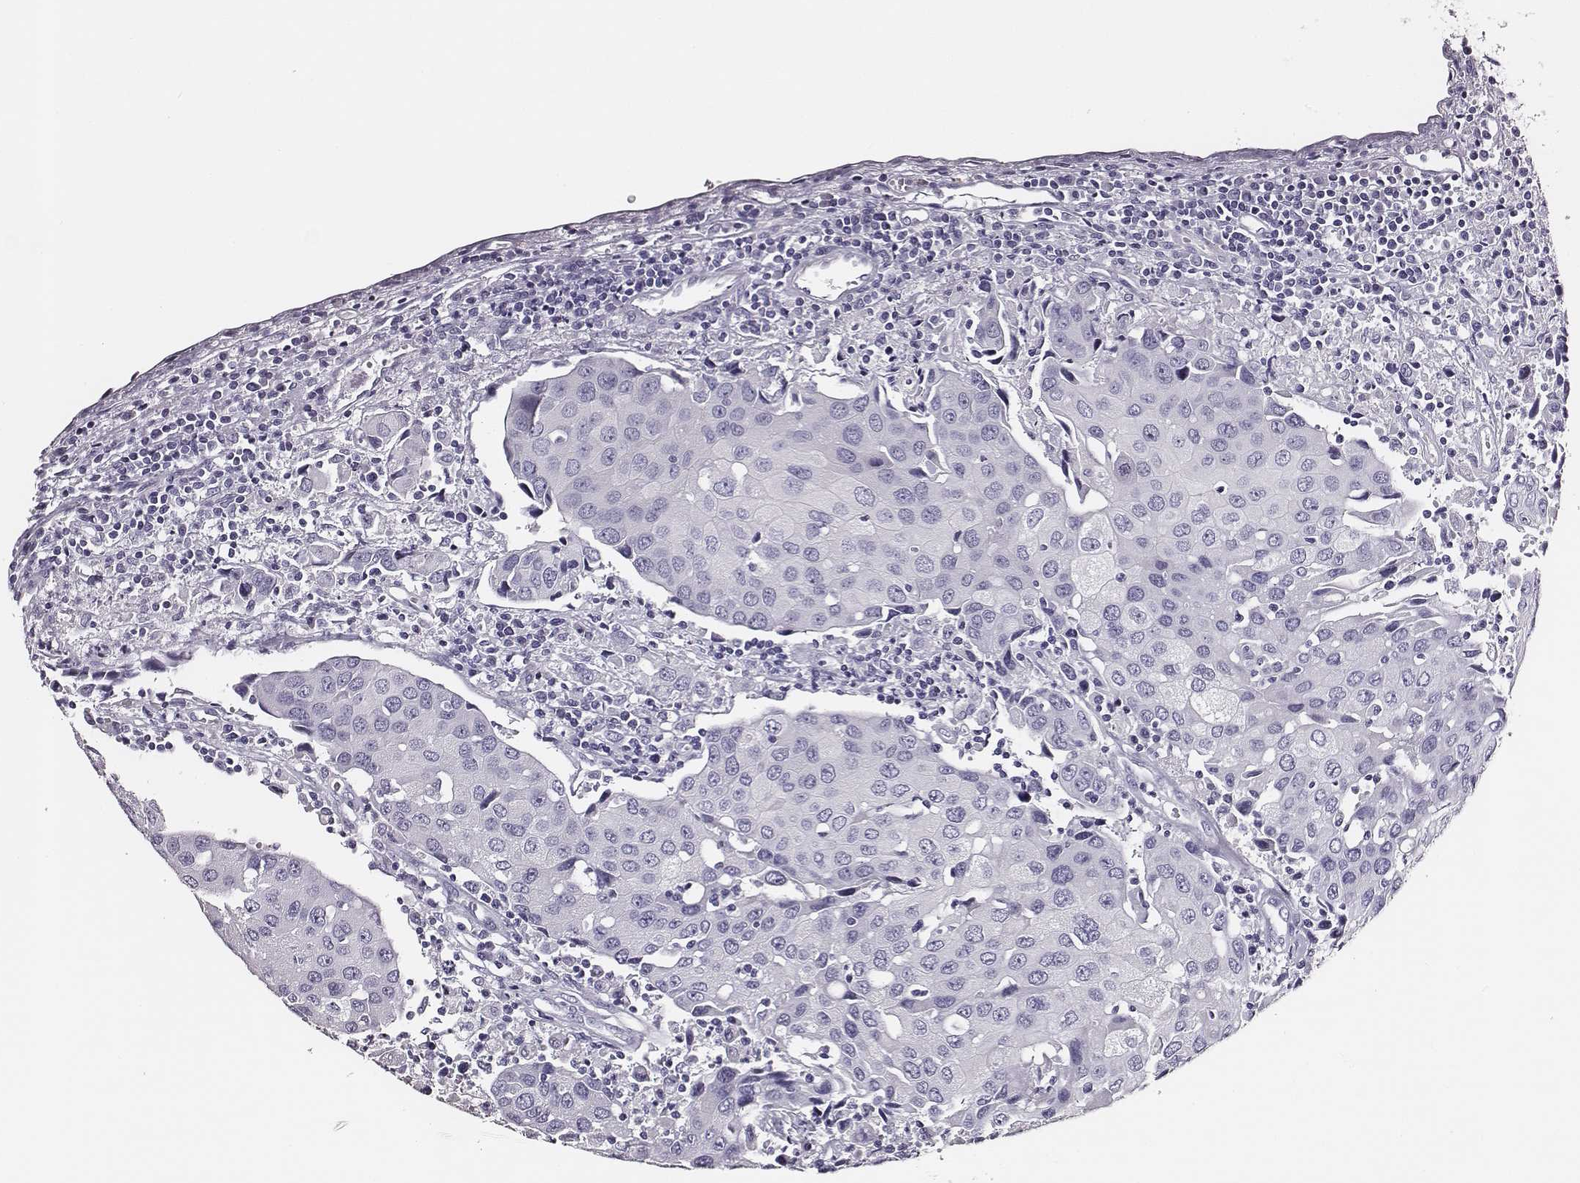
{"staining": {"intensity": "negative", "quantity": "none", "location": "none"}, "tissue": "urothelial cancer", "cell_type": "Tumor cells", "image_type": "cancer", "snomed": [{"axis": "morphology", "description": "Urothelial carcinoma, High grade"}, {"axis": "topography", "description": "Urinary bladder"}], "caption": "The histopathology image shows no significant expression in tumor cells of urothelial cancer. The staining was performed using DAB to visualize the protein expression in brown, while the nuclei were stained in blue with hematoxylin (Magnification: 20x).", "gene": "DPEP1", "patient": {"sex": "female", "age": 85}}